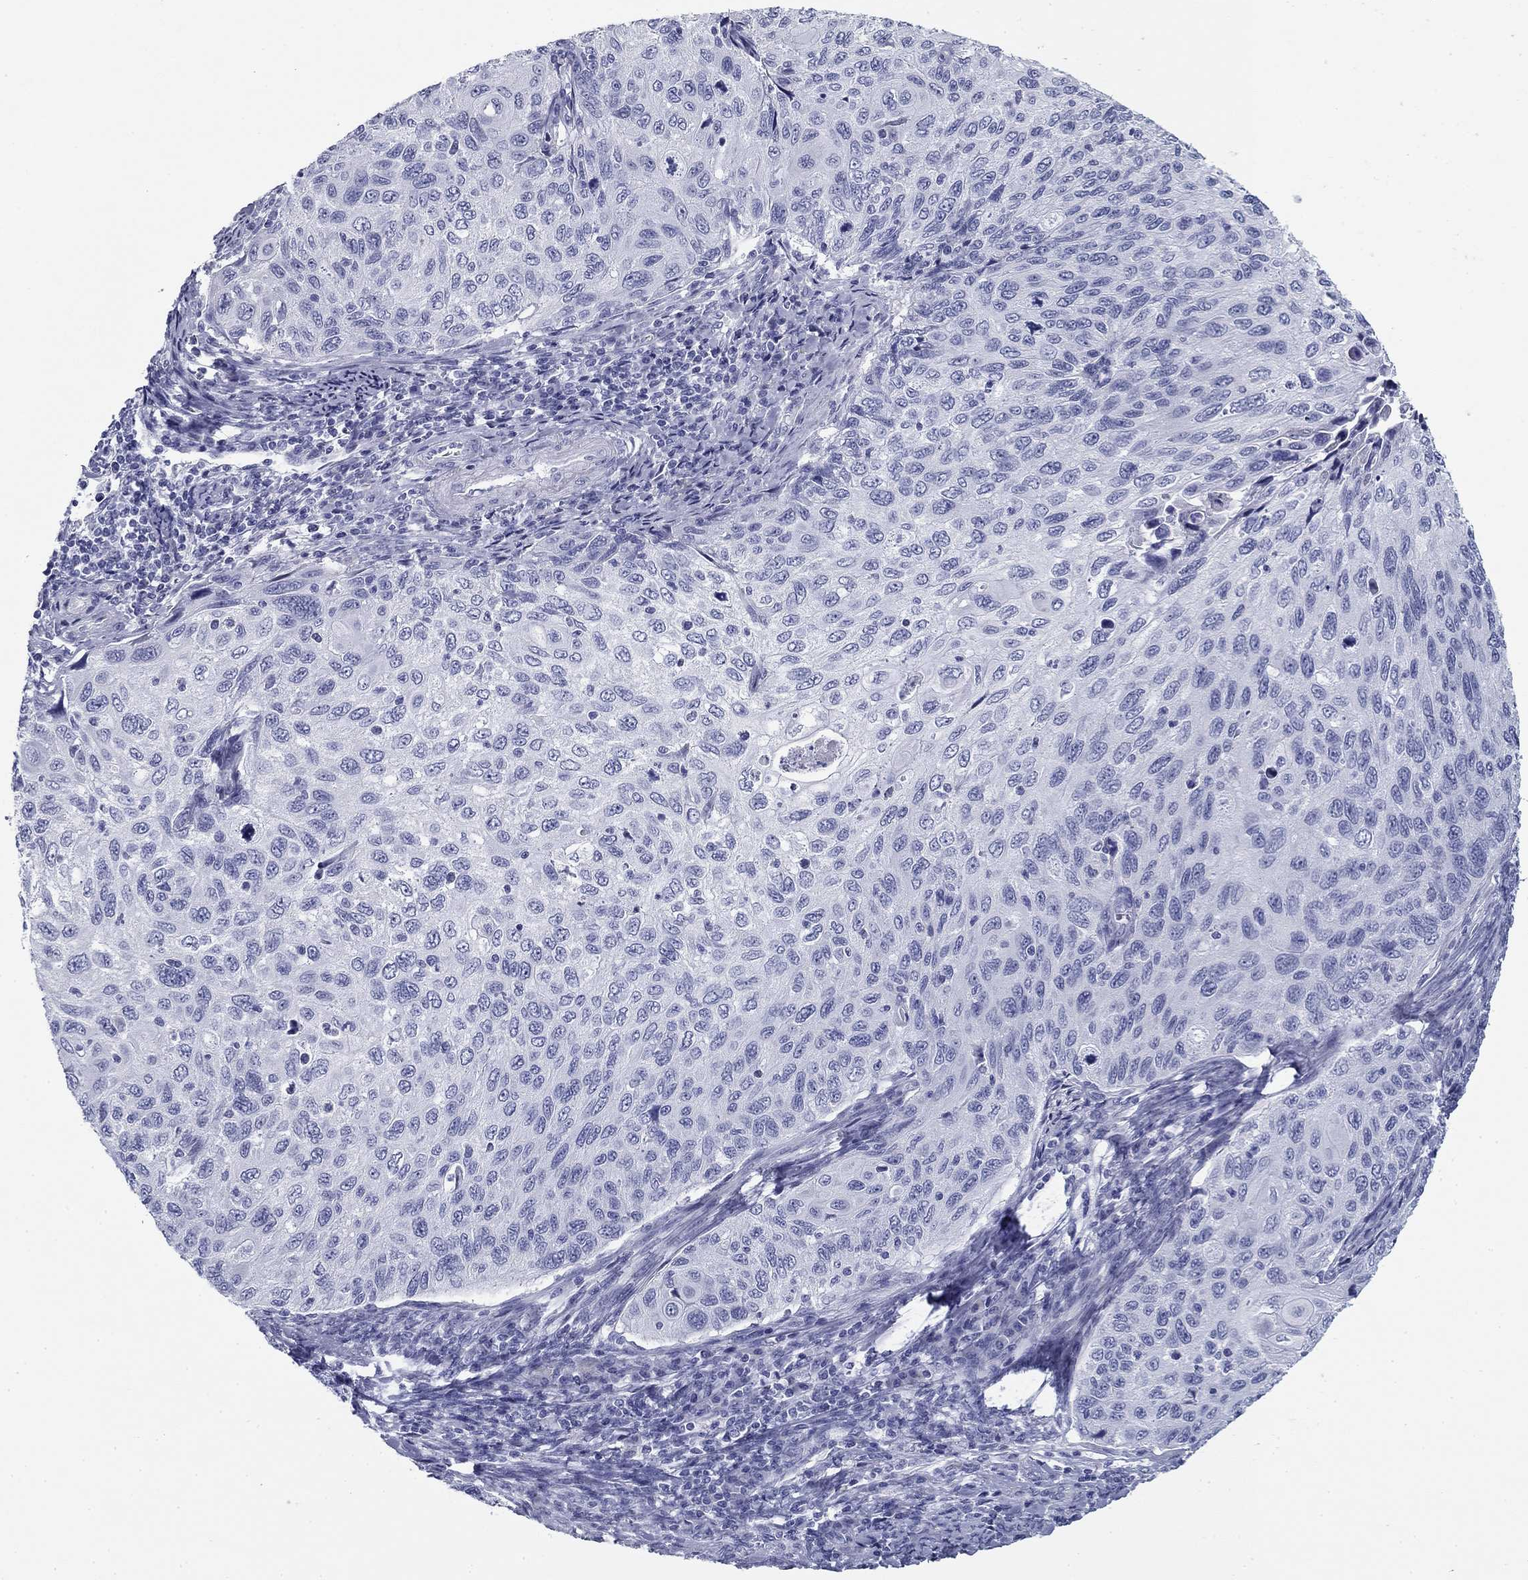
{"staining": {"intensity": "negative", "quantity": "none", "location": "none"}, "tissue": "cervical cancer", "cell_type": "Tumor cells", "image_type": "cancer", "snomed": [{"axis": "morphology", "description": "Squamous cell carcinoma, NOS"}, {"axis": "topography", "description": "Cervix"}], "caption": "Immunohistochemical staining of squamous cell carcinoma (cervical) demonstrates no significant staining in tumor cells. (DAB (3,3'-diaminobenzidine) immunohistochemistry visualized using brightfield microscopy, high magnification).", "gene": "ZP2", "patient": {"sex": "female", "age": 70}}